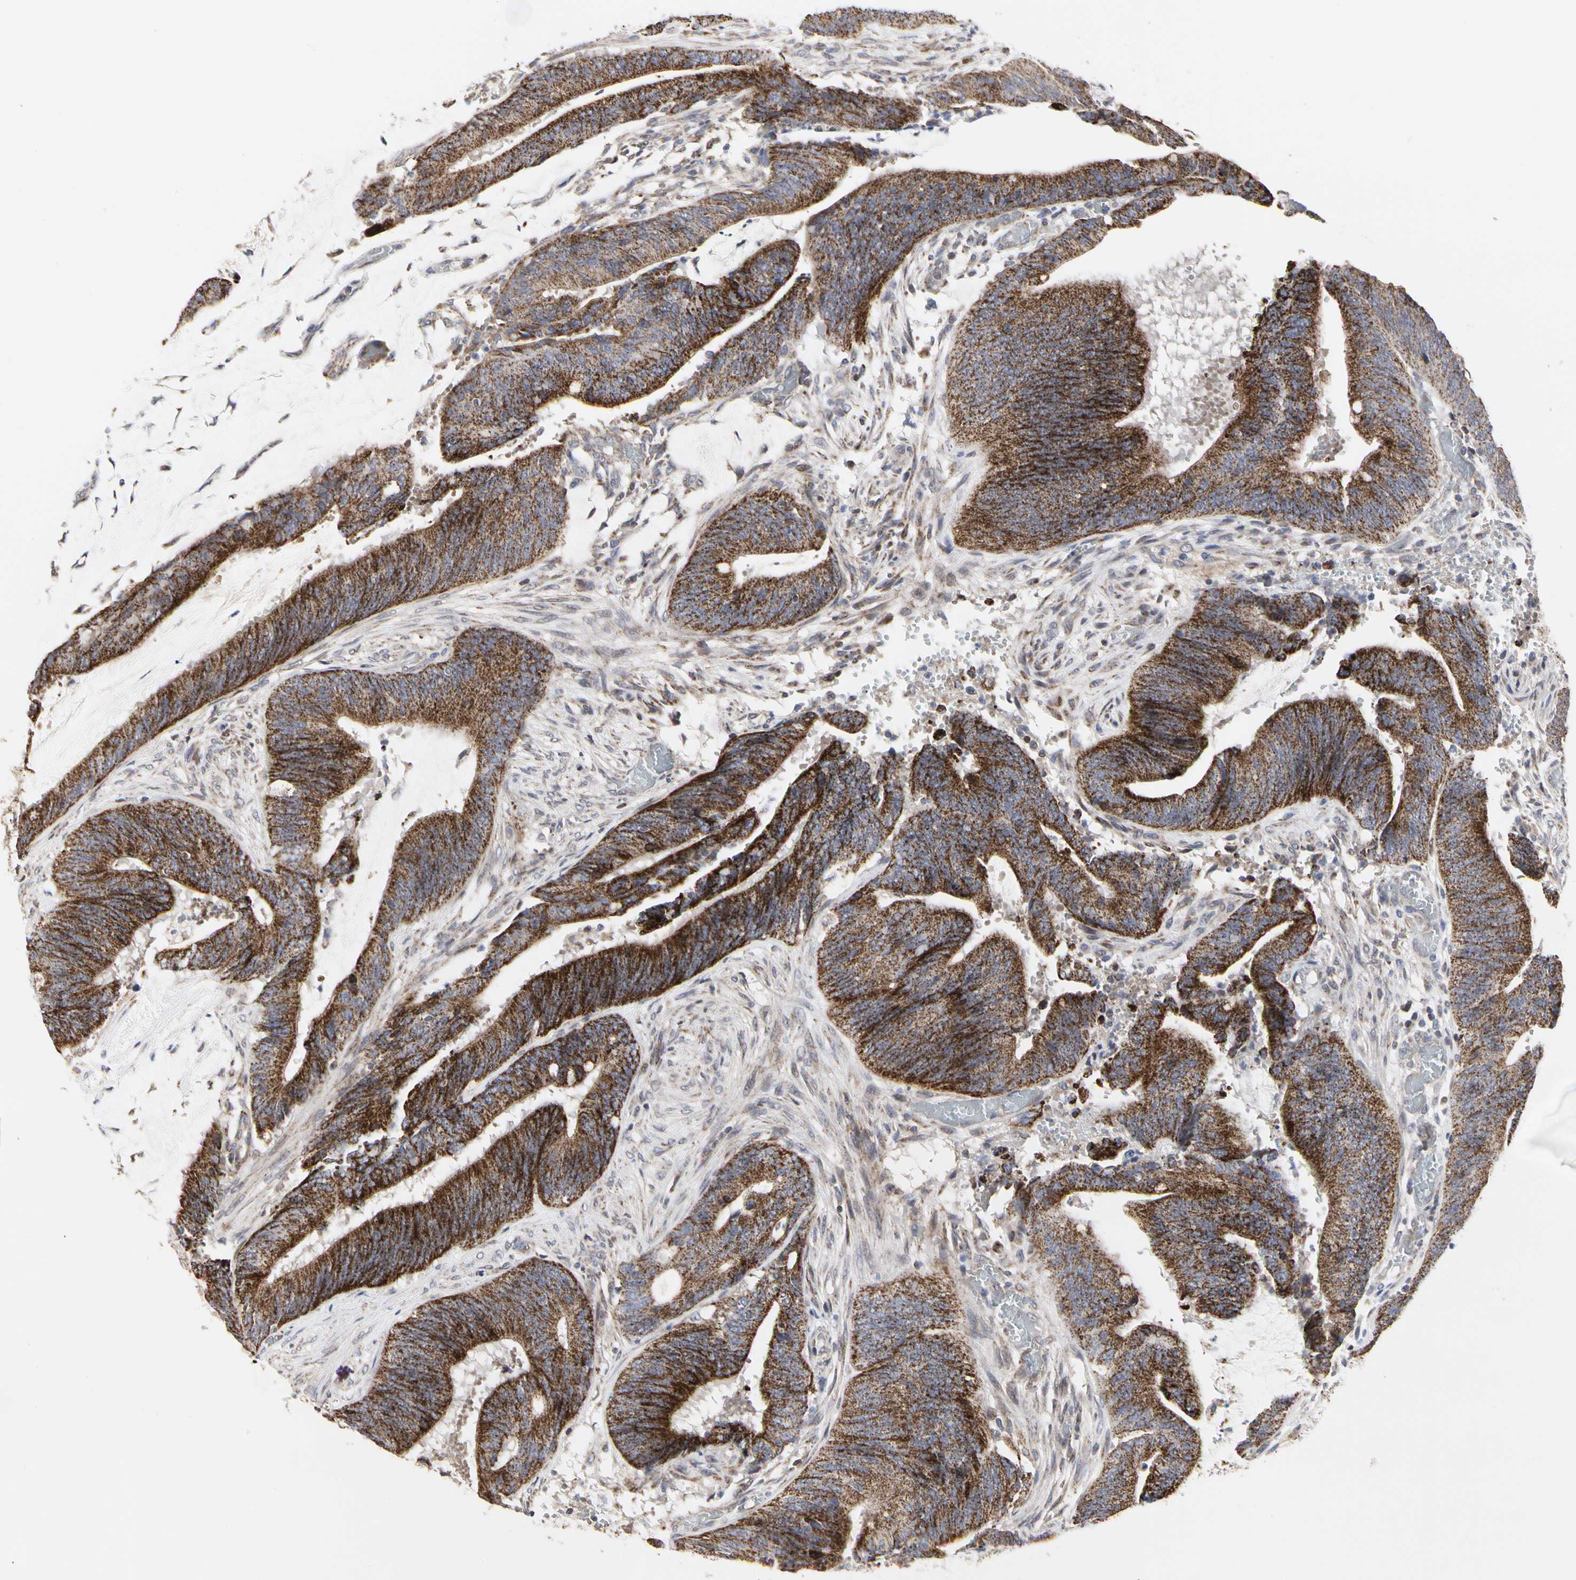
{"staining": {"intensity": "strong", "quantity": ">75%", "location": "cytoplasmic/membranous"}, "tissue": "colorectal cancer", "cell_type": "Tumor cells", "image_type": "cancer", "snomed": [{"axis": "morphology", "description": "Adenocarcinoma, NOS"}, {"axis": "topography", "description": "Rectum"}], "caption": "This photomicrograph shows immunohistochemistry (IHC) staining of human colorectal adenocarcinoma, with high strong cytoplasmic/membranous expression in approximately >75% of tumor cells.", "gene": "TSKU", "patient": {"sex": "female", "age": 66}}